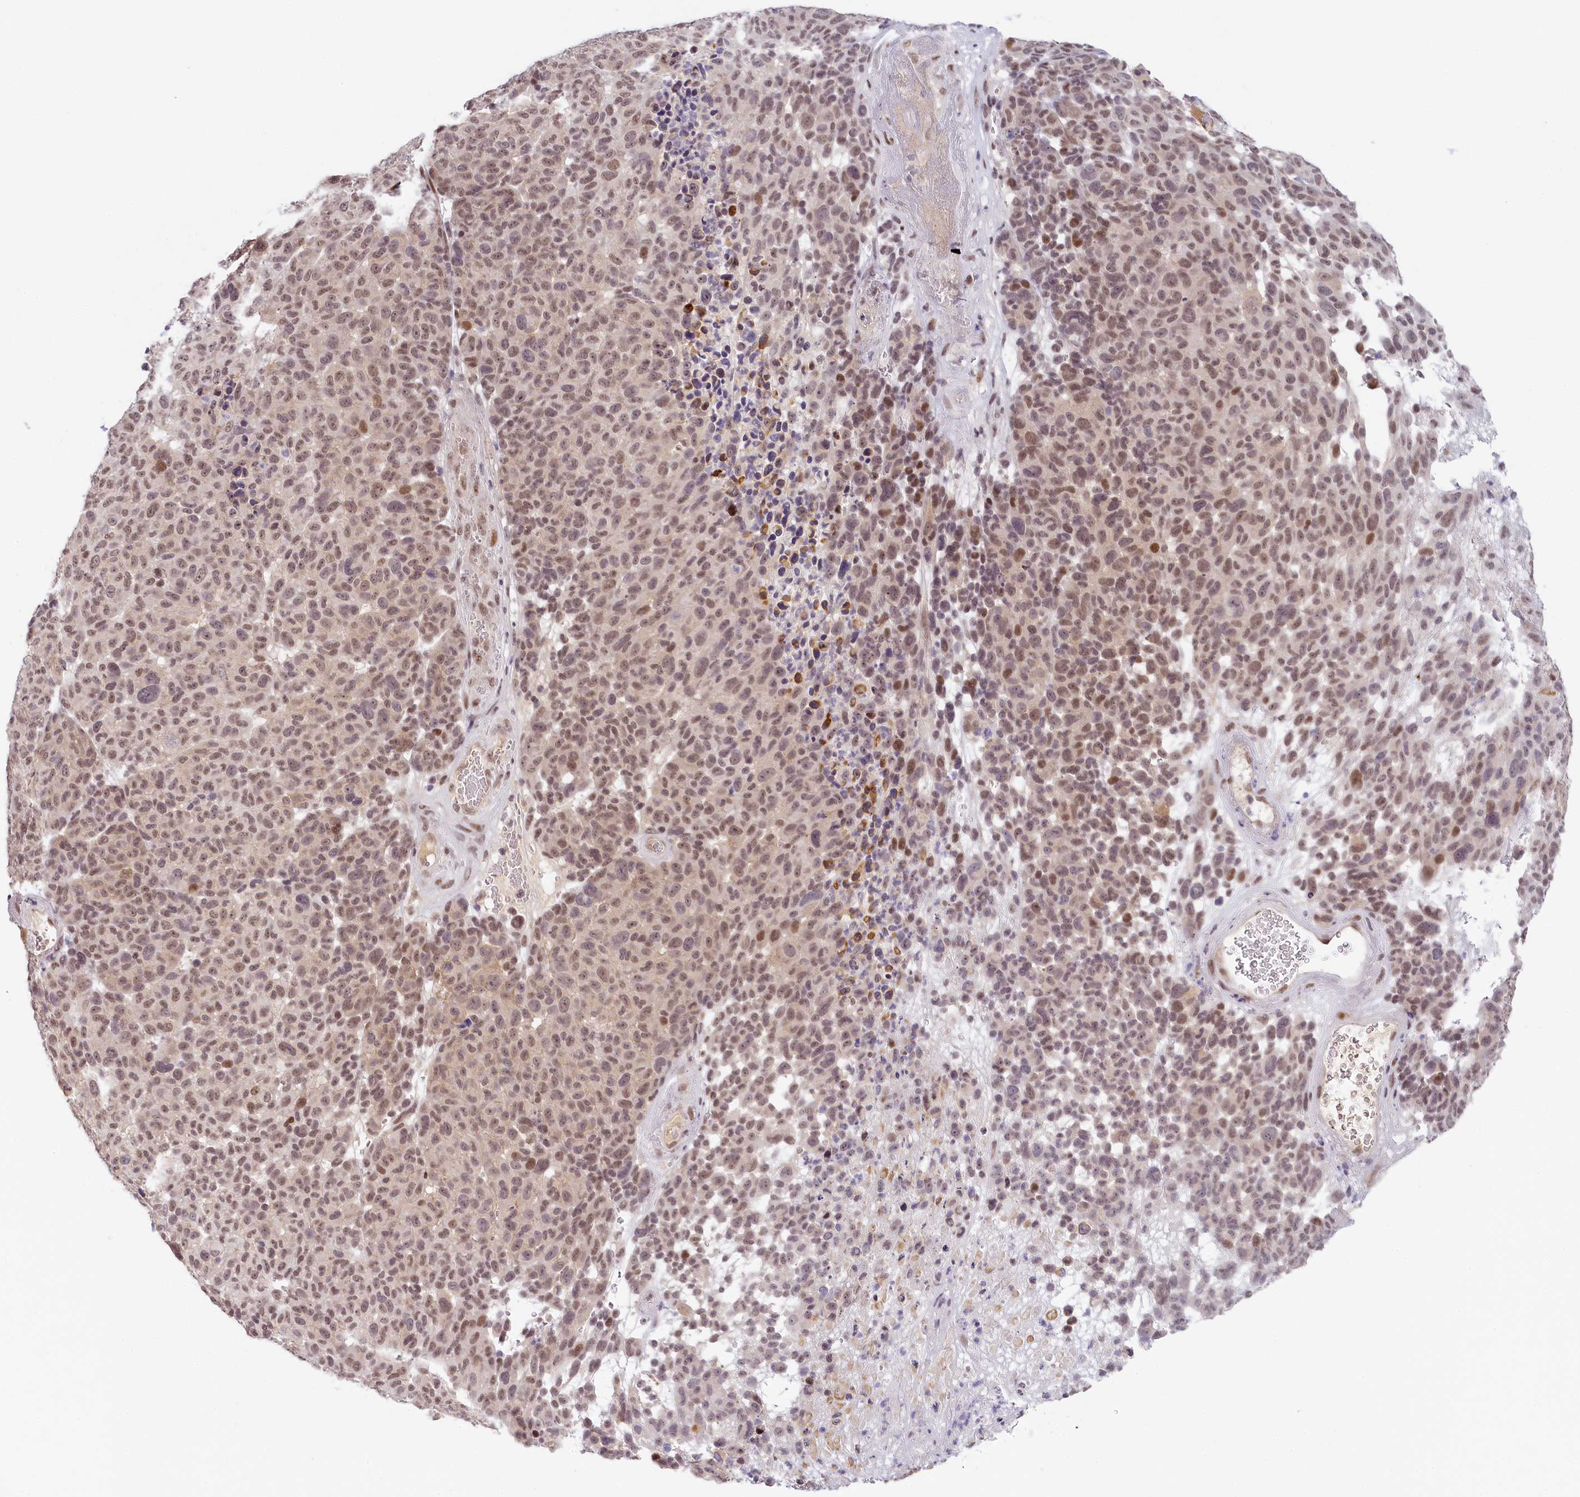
{"staining": {"intensity": "moderate", "quantity": ">75%", "location": "nuclear"}, "tissue": "melanoma", "cell_type": "Tumor cells", "image_type": "cancer", "snomed": [{"axis": "morphology", "description": "Malignant melanoma, NOS"}, {"axis": "topography", "description": "Skin"}], "caption": "The immunohistochemical stain labels moderate nuclear expression in tumor cells of malignant melanoma tissue. The protein is shown in brown color, while the nuclei are stained blue.", "gene": "SEC31B", "patient": {"sex": "male", "age": 49}}